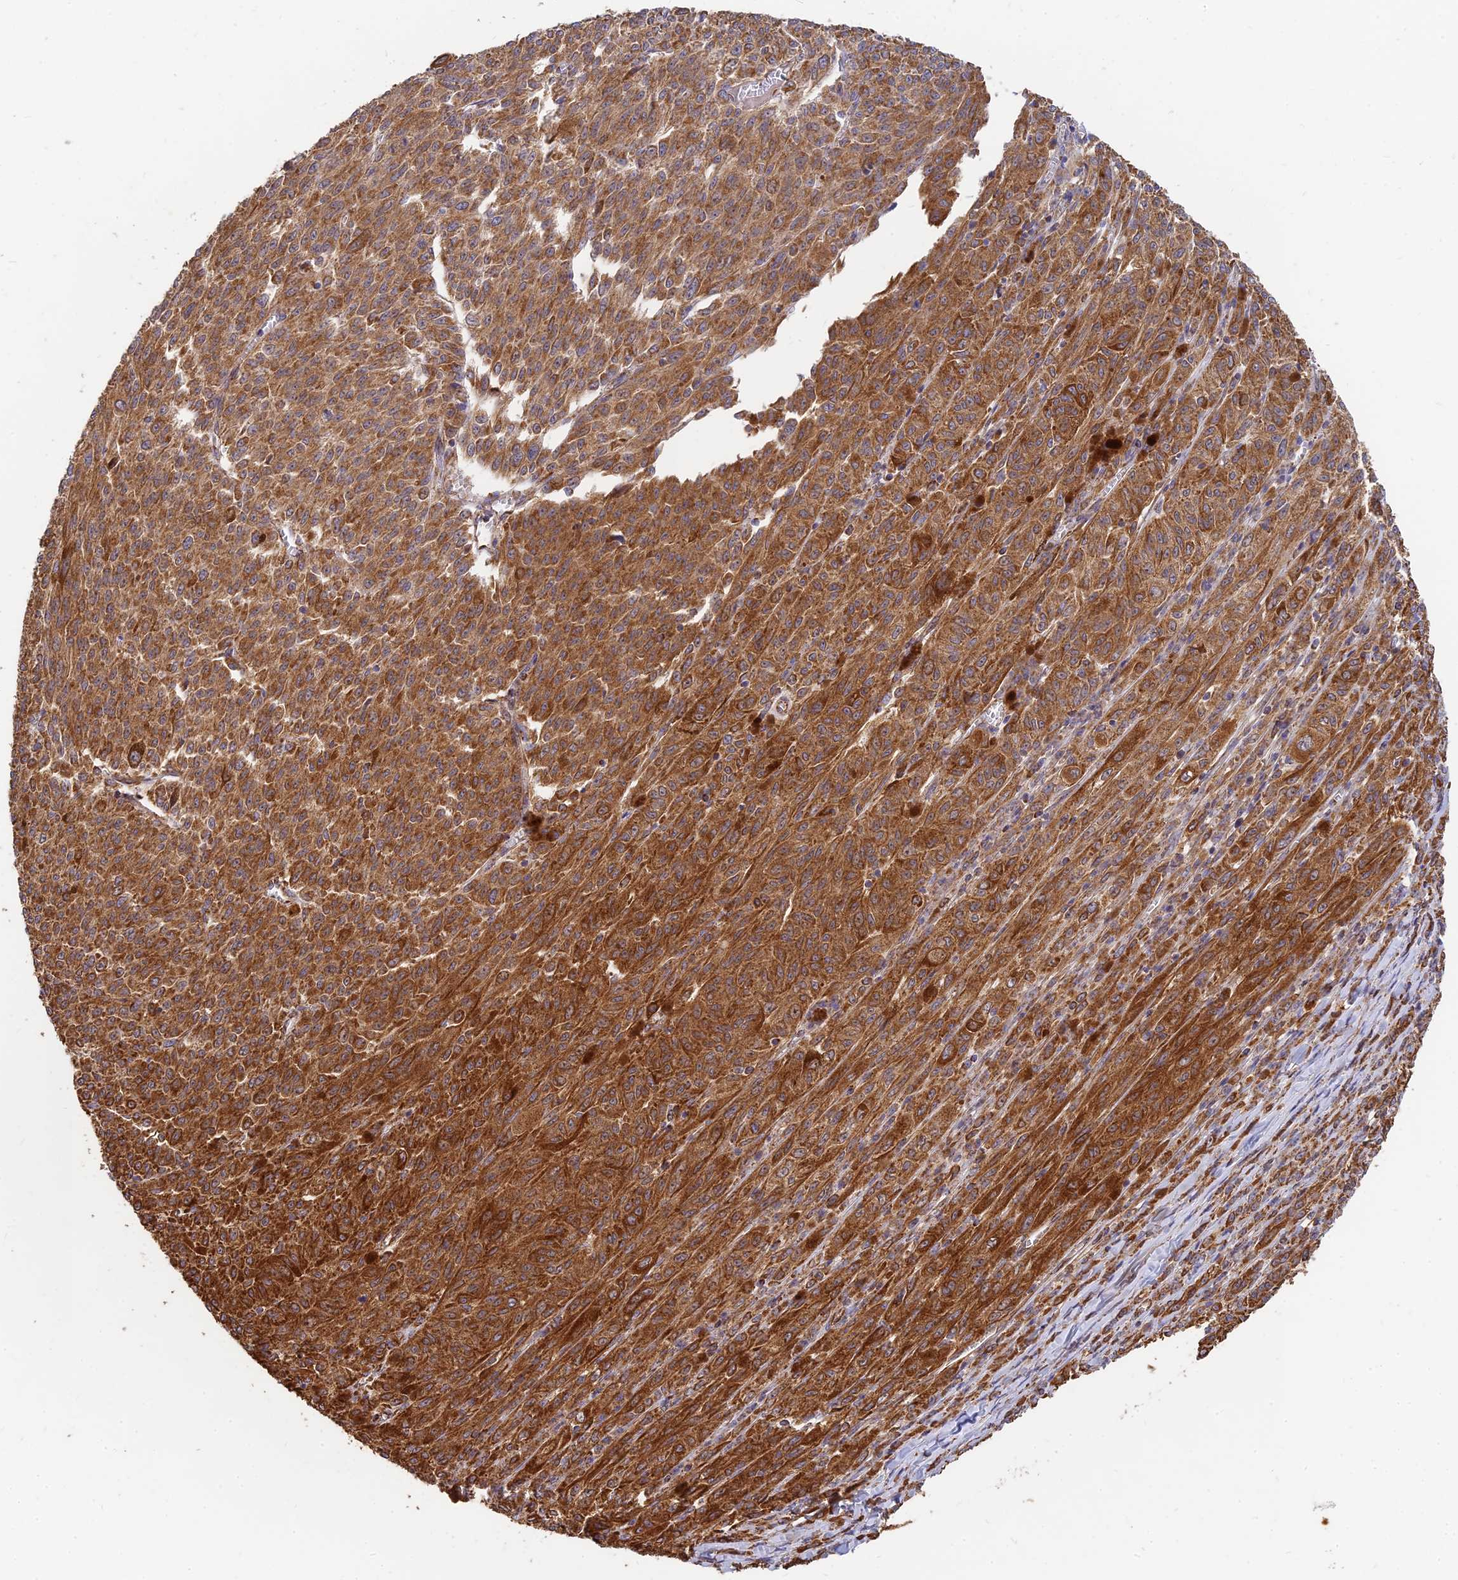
{"staining": {"intensity": "strong", "quantity": ">75%", "location": "cytoplasmic/membranous"}, "tissue": "melanoma", "cell_type": "Tumor cells", "image_type": "cancer", "snomed": [{"axis": "morphology", "description": "Malignant melanoma, NOS"}, {"axis": "topography", "description": "Skin"}], "caption": "Immunohistochemistry image of neoplastic tissue: melanoma stained using immunohistochemistry (IHC) shows high levels of strong protein expression localized specifically in the cytoplasmic/membranous of tumor cells, appearing as a cytoplasmic/membranous brown color.", "gene": "DSTYK", "patient": {"sex": "female", "age": 52}}